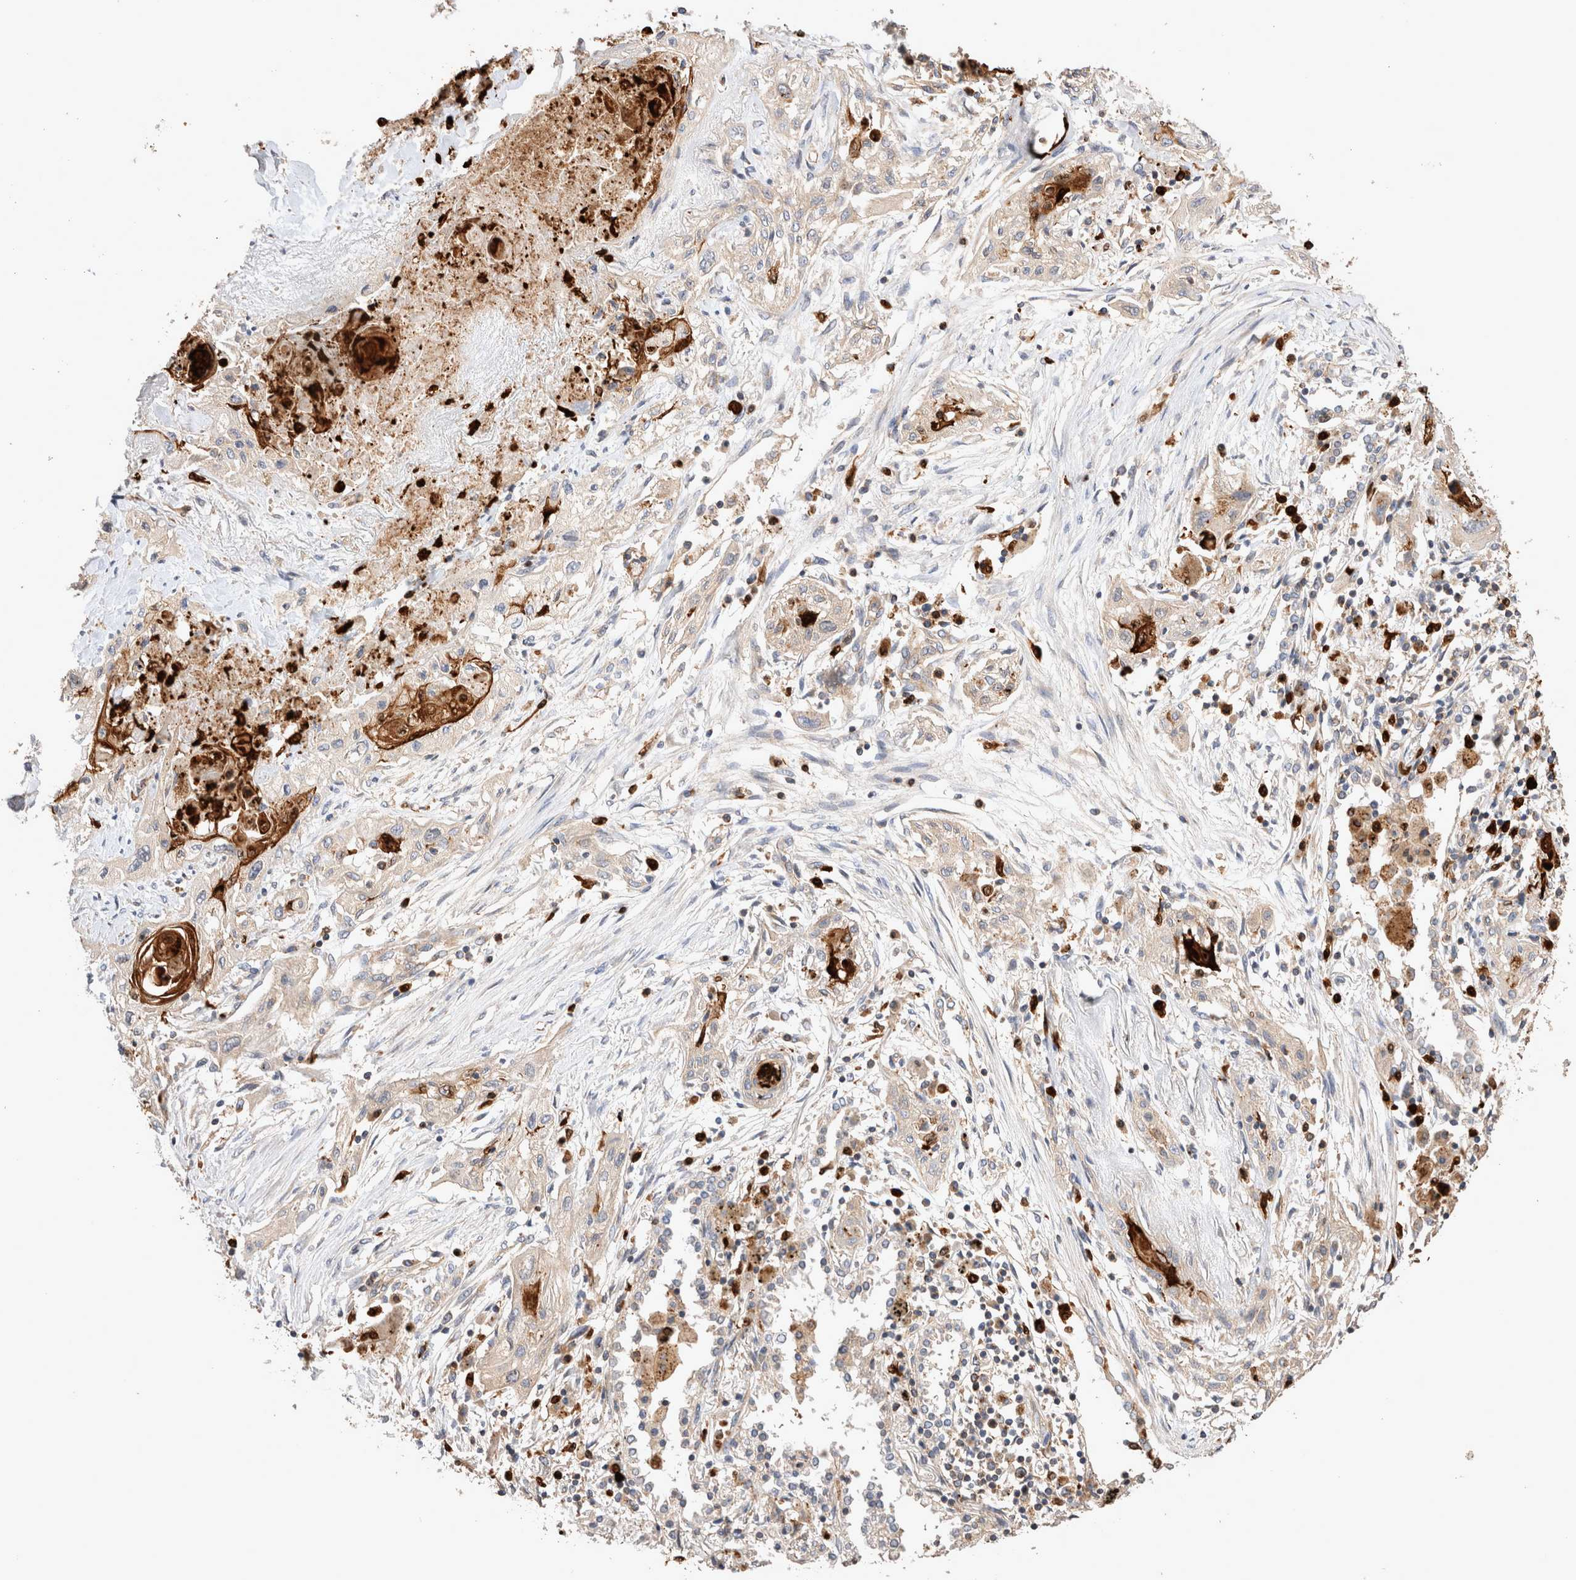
{"staining": {"intensity": "weak", "quantity": "25%-75%", "location": "cytoplasmic/membranous"}, "tissue": "lung cancer", "cell_type": "Tumor cells", "image_type": "cancer", "snomed": [{"axis": "morphology", "description": "Squamous cell carcinoma, NOS"}, {"axis": "topography", "description": "Lung"}], "caption": "Protein analysis of lung cancer tissue reveals weak cytoplasmic/membranous positivity in approximately 25%-75% of tumor cells.", "gene": "NXT2", "patient": {"sex": "female", "age": 47}}